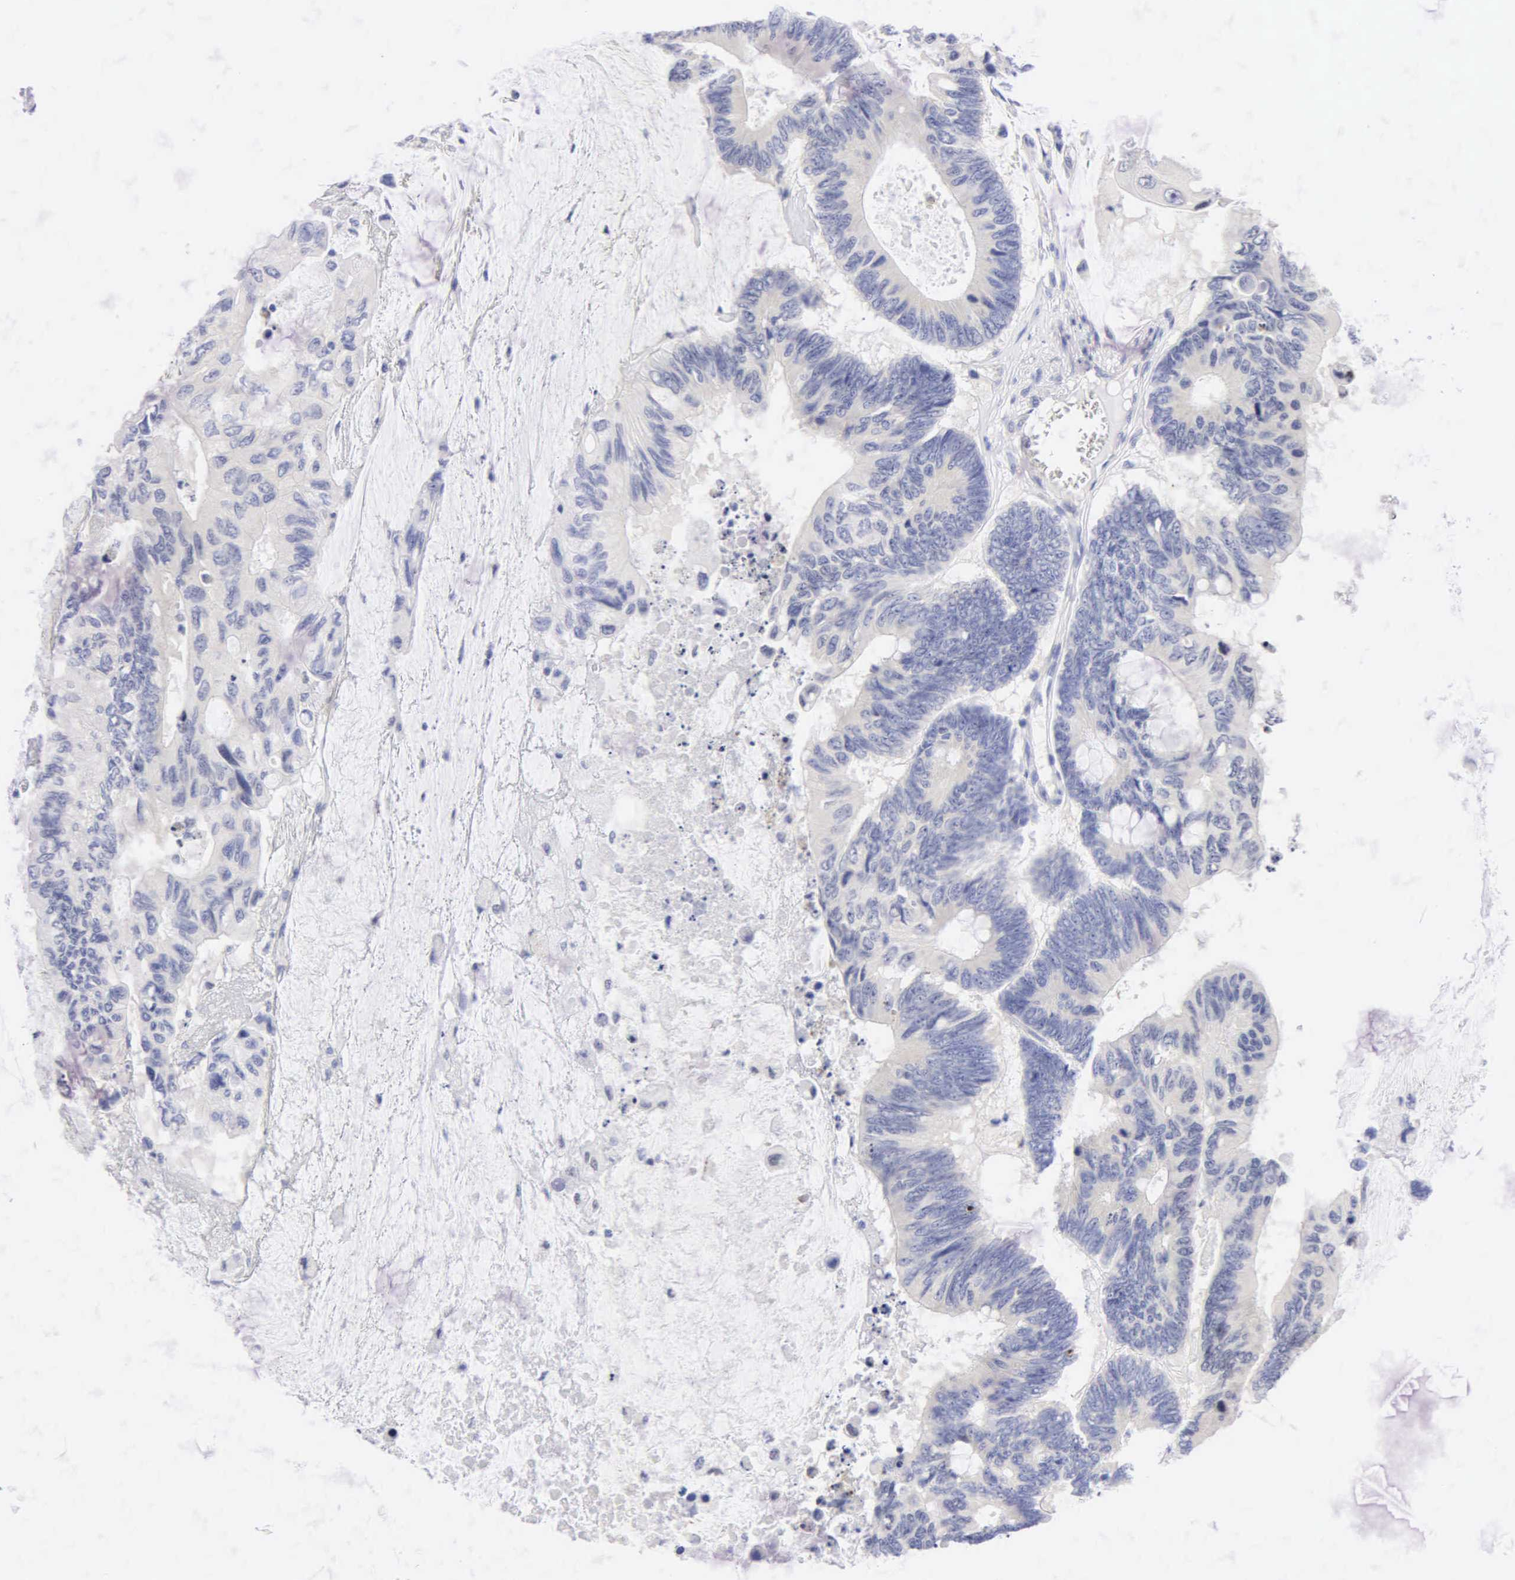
{"staining": {"intensity": "negative", "quantity": "none", "location": "none"}, "tissue": "colorectal cancer", "cell_type": "Tumor cells", "image_type": "cancer", "snomed": [{"axis": "morphology", "description": "Adenocarcinoma, NOS"}, {"axis": "topography", "description": "Colon"}], "caption": "Immunohistochemical staining of human colorectal adenocarcinoma demonstrates no significant staining in tumor cells.", "gene": "PGR", "patient": {"sex": "male", "age": 65}}